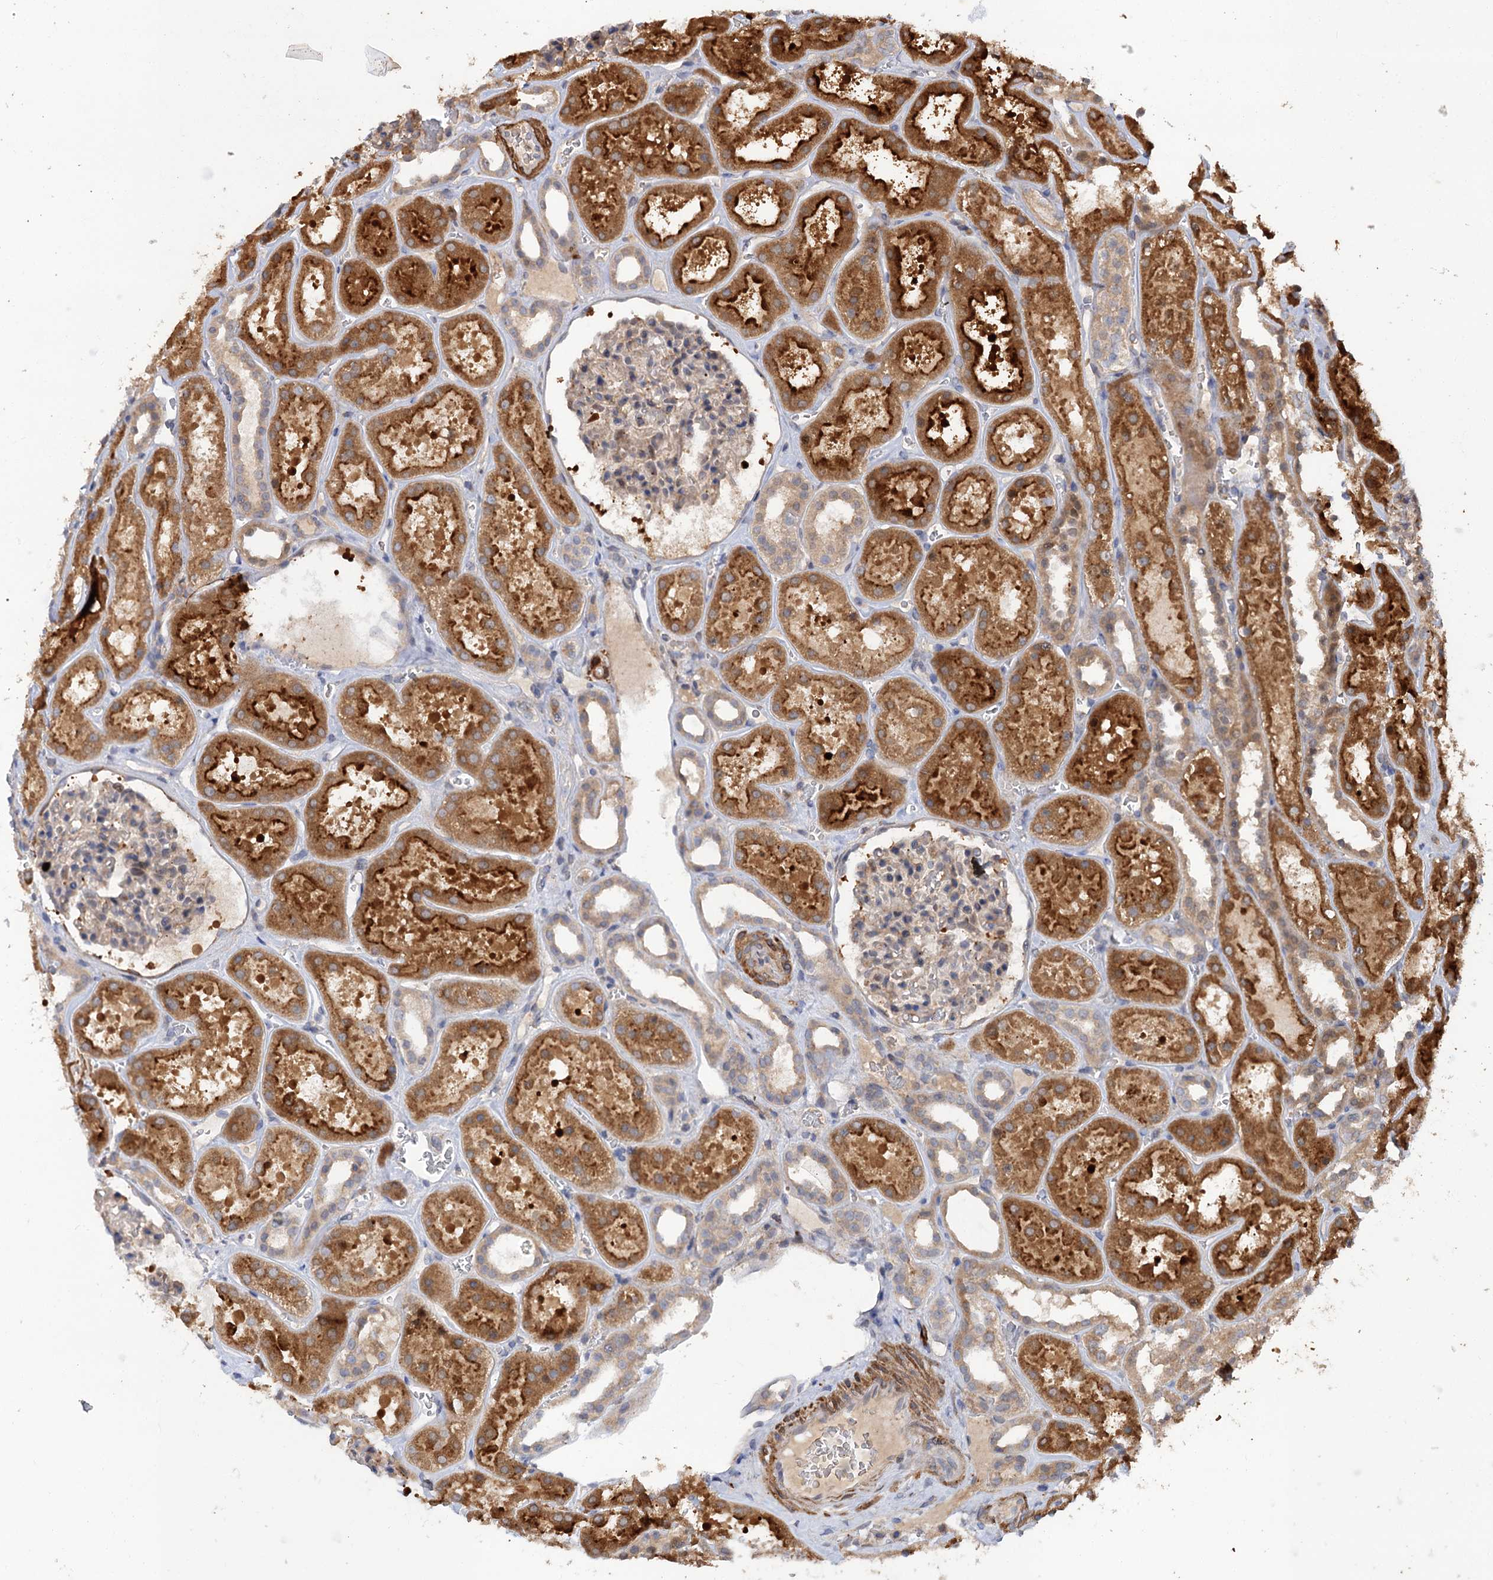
{"staining": {"intensity": "weak", "quantity": "<25%", "location": "cytoplasmic/membranous"}, "tissue": "kidney", "cell_type": "Cells in glomeruli", "image_type": "normal", "snomed": [{"axis": "morphology", "description": "Normal tissue, NOS"}, {"axis": "topography", "description": "Kidney"}], "caption": "An immunohistochemistry (IHC) photomicrograph of benign kidney is shown. There is no staining in cells in glomeruli of kidney. (Stains: DAB (3,3'-diaminobenzidine) immunohistochemistry (IHC) with hematoxylin counter stain, Microscopy: brightfield microscopy at high magnification).", "gene": "FBXW8", "patient": {"sex": "female", "age": 41}}